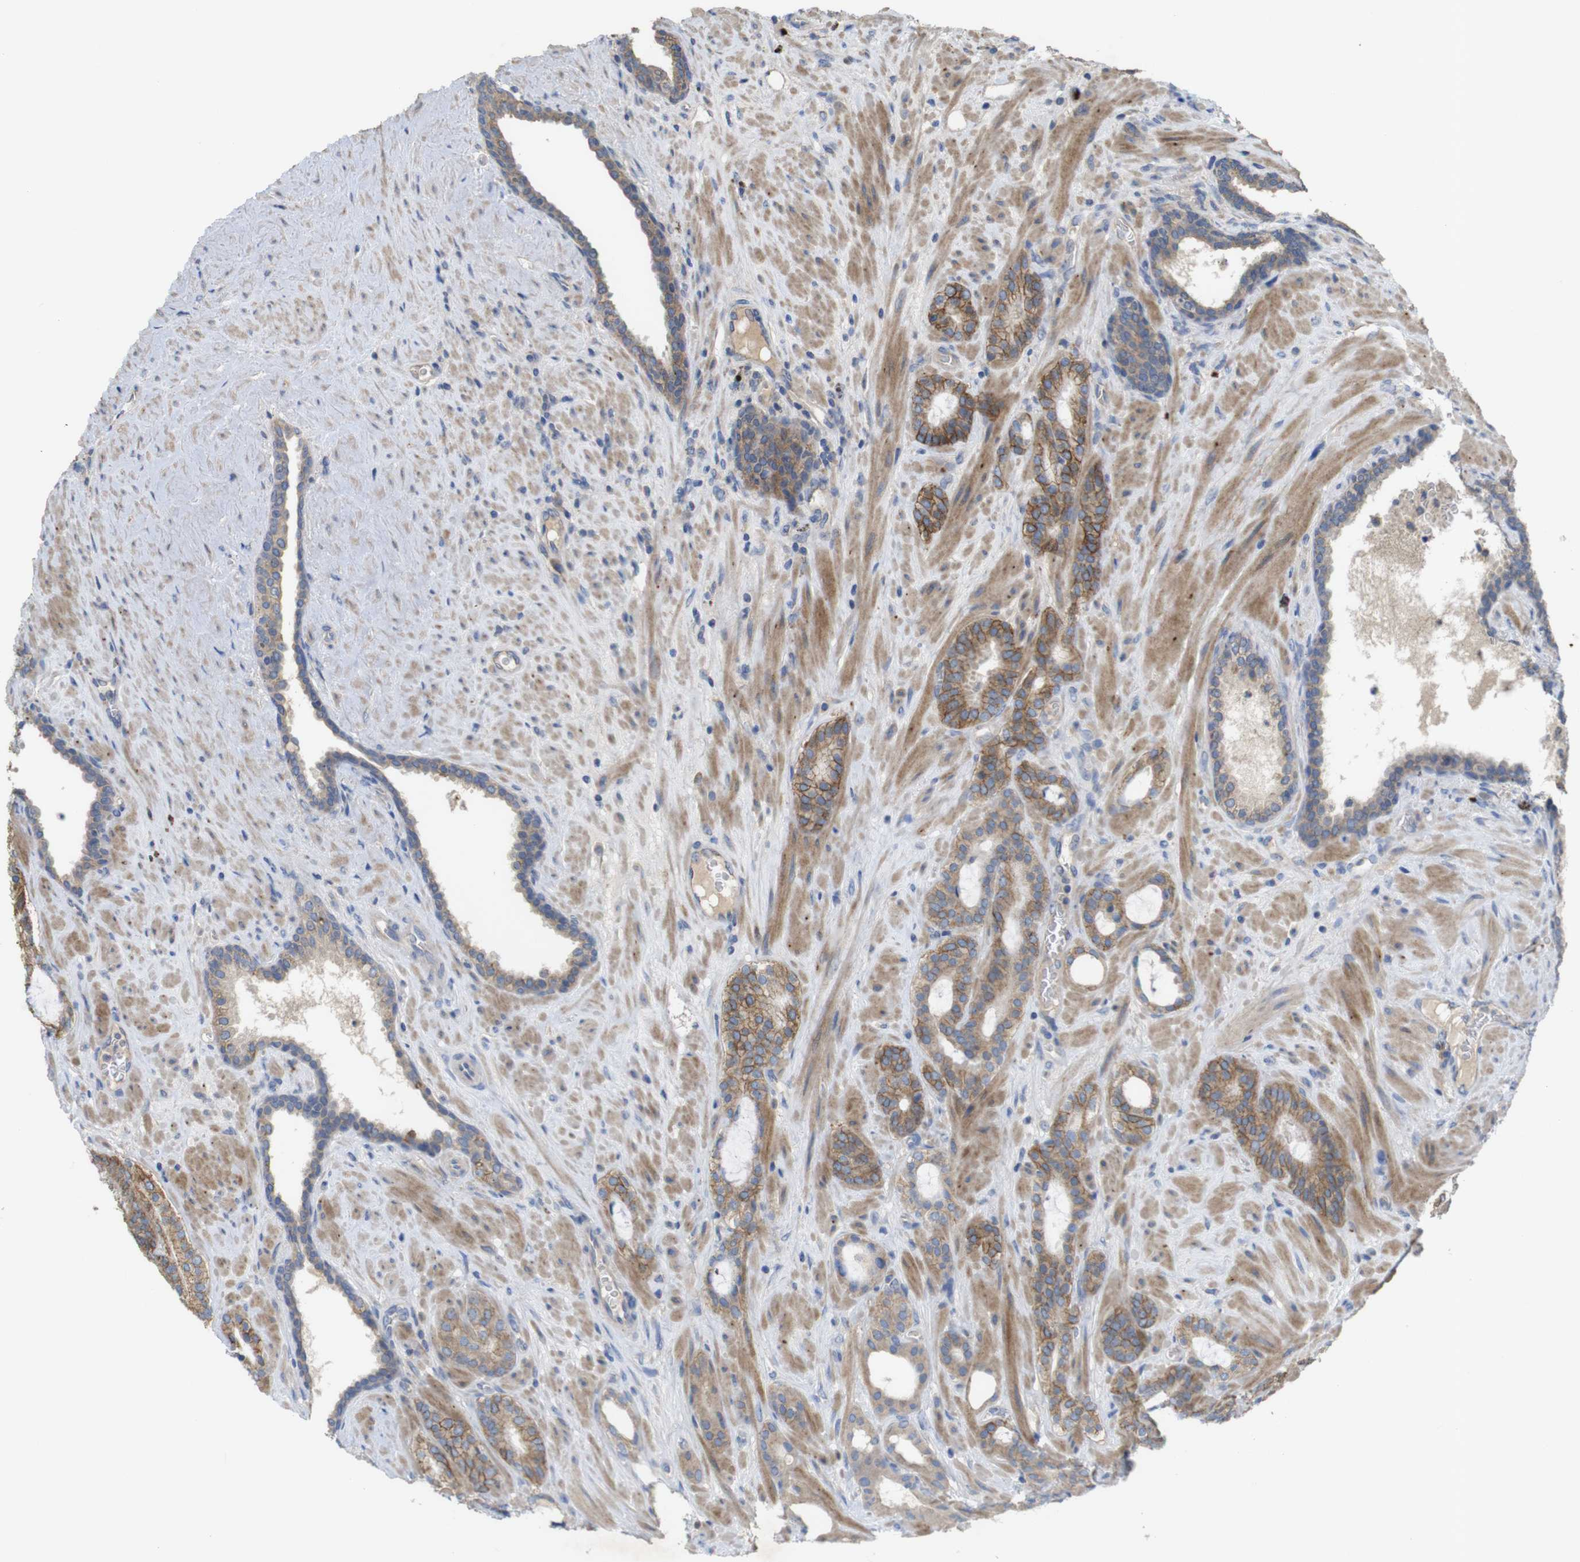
{"staining": {"intensity": "moderate", "quantity": ">75%", "location": "cytoplasmic/membranous"}, "tissue": "prostate cancer", "cell_type": "Tumor cells", "image_type": "cancer", "snomed": [{"axis": "morphology", "description": "Adenocarcinoma, Low grade"}, {"axis": "topography", "description": "Prostate"}], "caption": "Immunohistochemistry of prostate cancer (adenocarcinoma (low-grade)) reveals medium levels of moderate cytoplasmic/membranous staining in about >75% of tumor cells. (DAB = brown stain, brightfield microscopy at high magnification).", "gene": "KCNS3", "patient": {"sex": "male", "age": 63}}